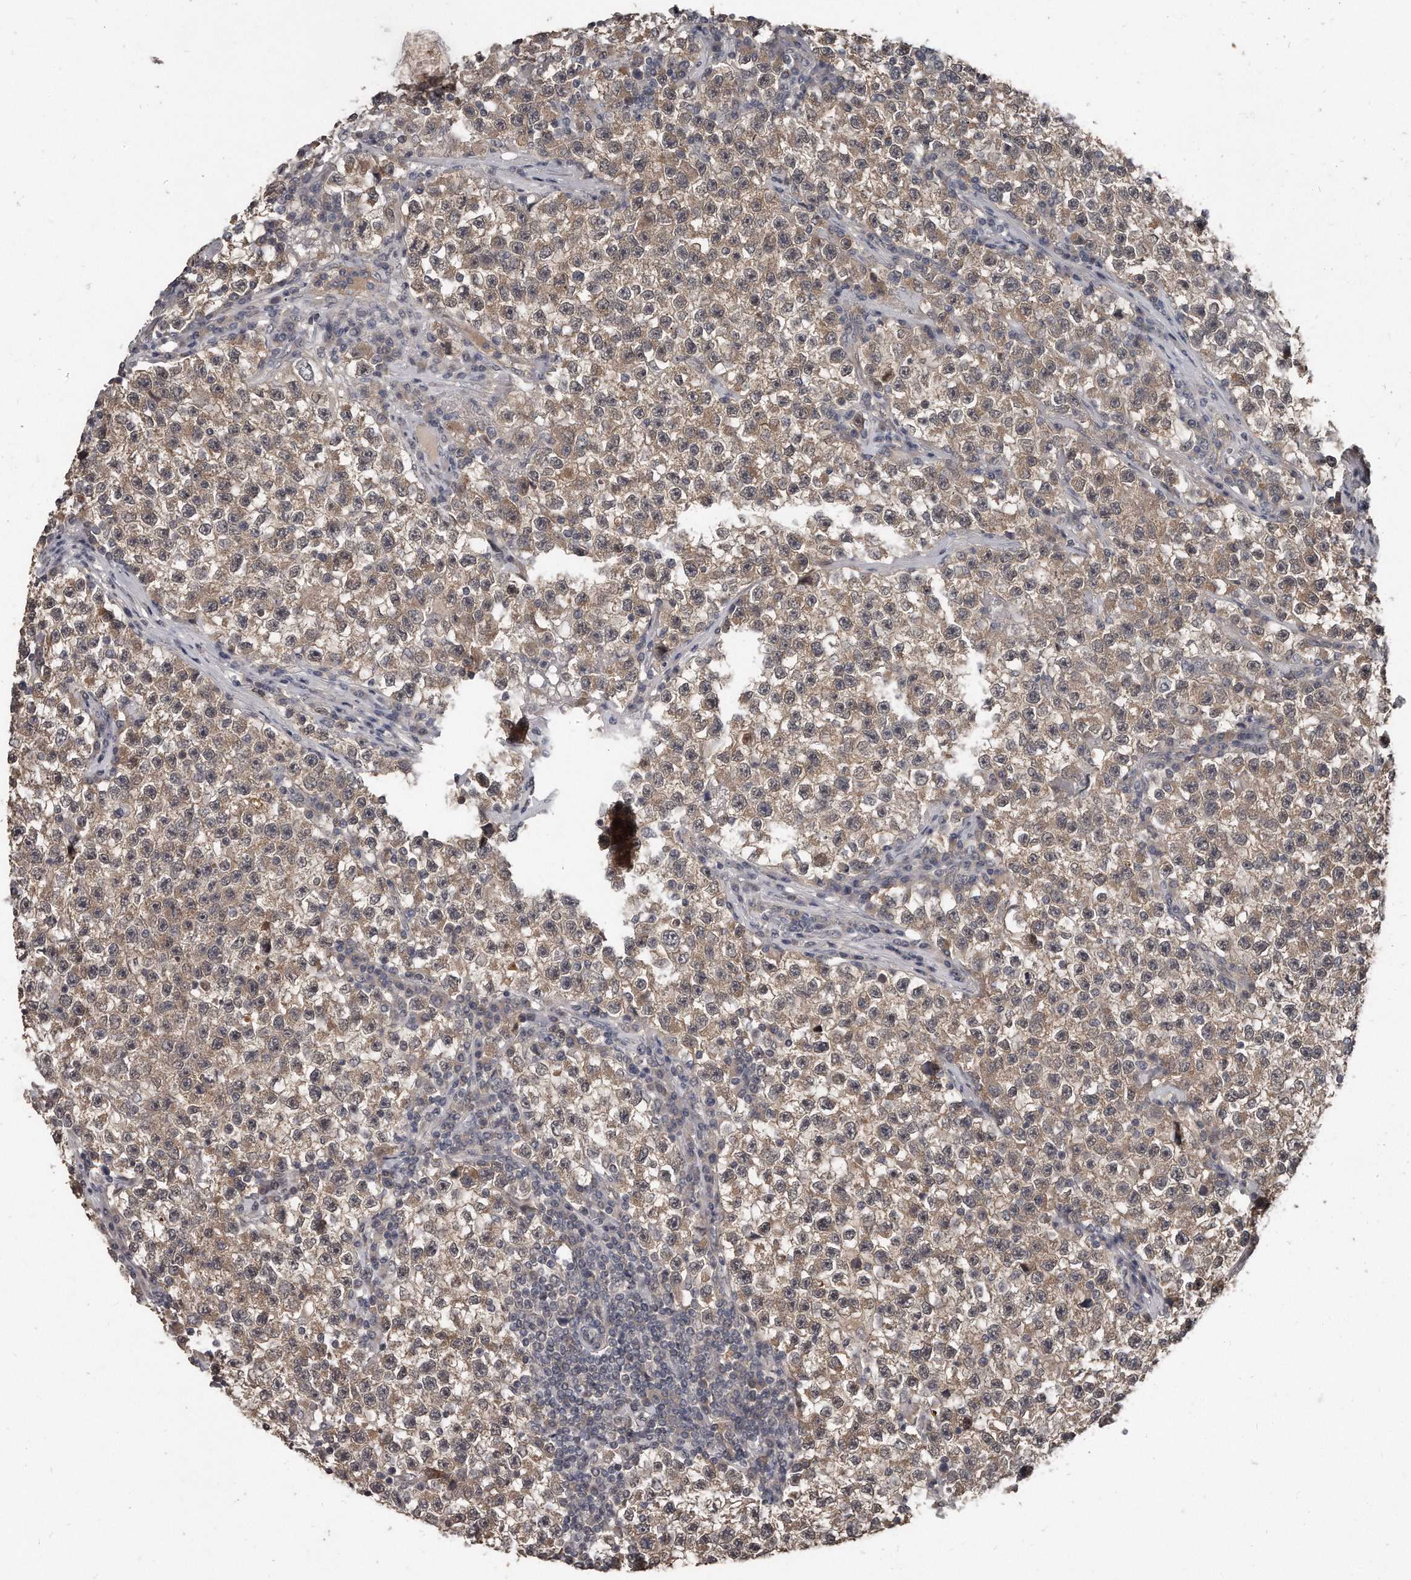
{"staining": {"intensity": "moderate", "quantity": ">75%", "location": "cytoplasmic/membranous"}, "tissue": "testis cancer", "cell_type": "Tumor cells", "image_type": "cancer", "snomed": [{"axis": "morphology", "description": "Seminoma, NOS"}, {"axis": "topography", "description": "Testis"}], "caption": "DAB (3,3'-diaminobenzidine) immunohistochemical staining of human seminoma (testis) reveals moderate cytoplasmic/membranous protein expression in approximately >75% of tumor cells.", "gene": "GRB10", "patient": {"sex": "male", "age": 22}}